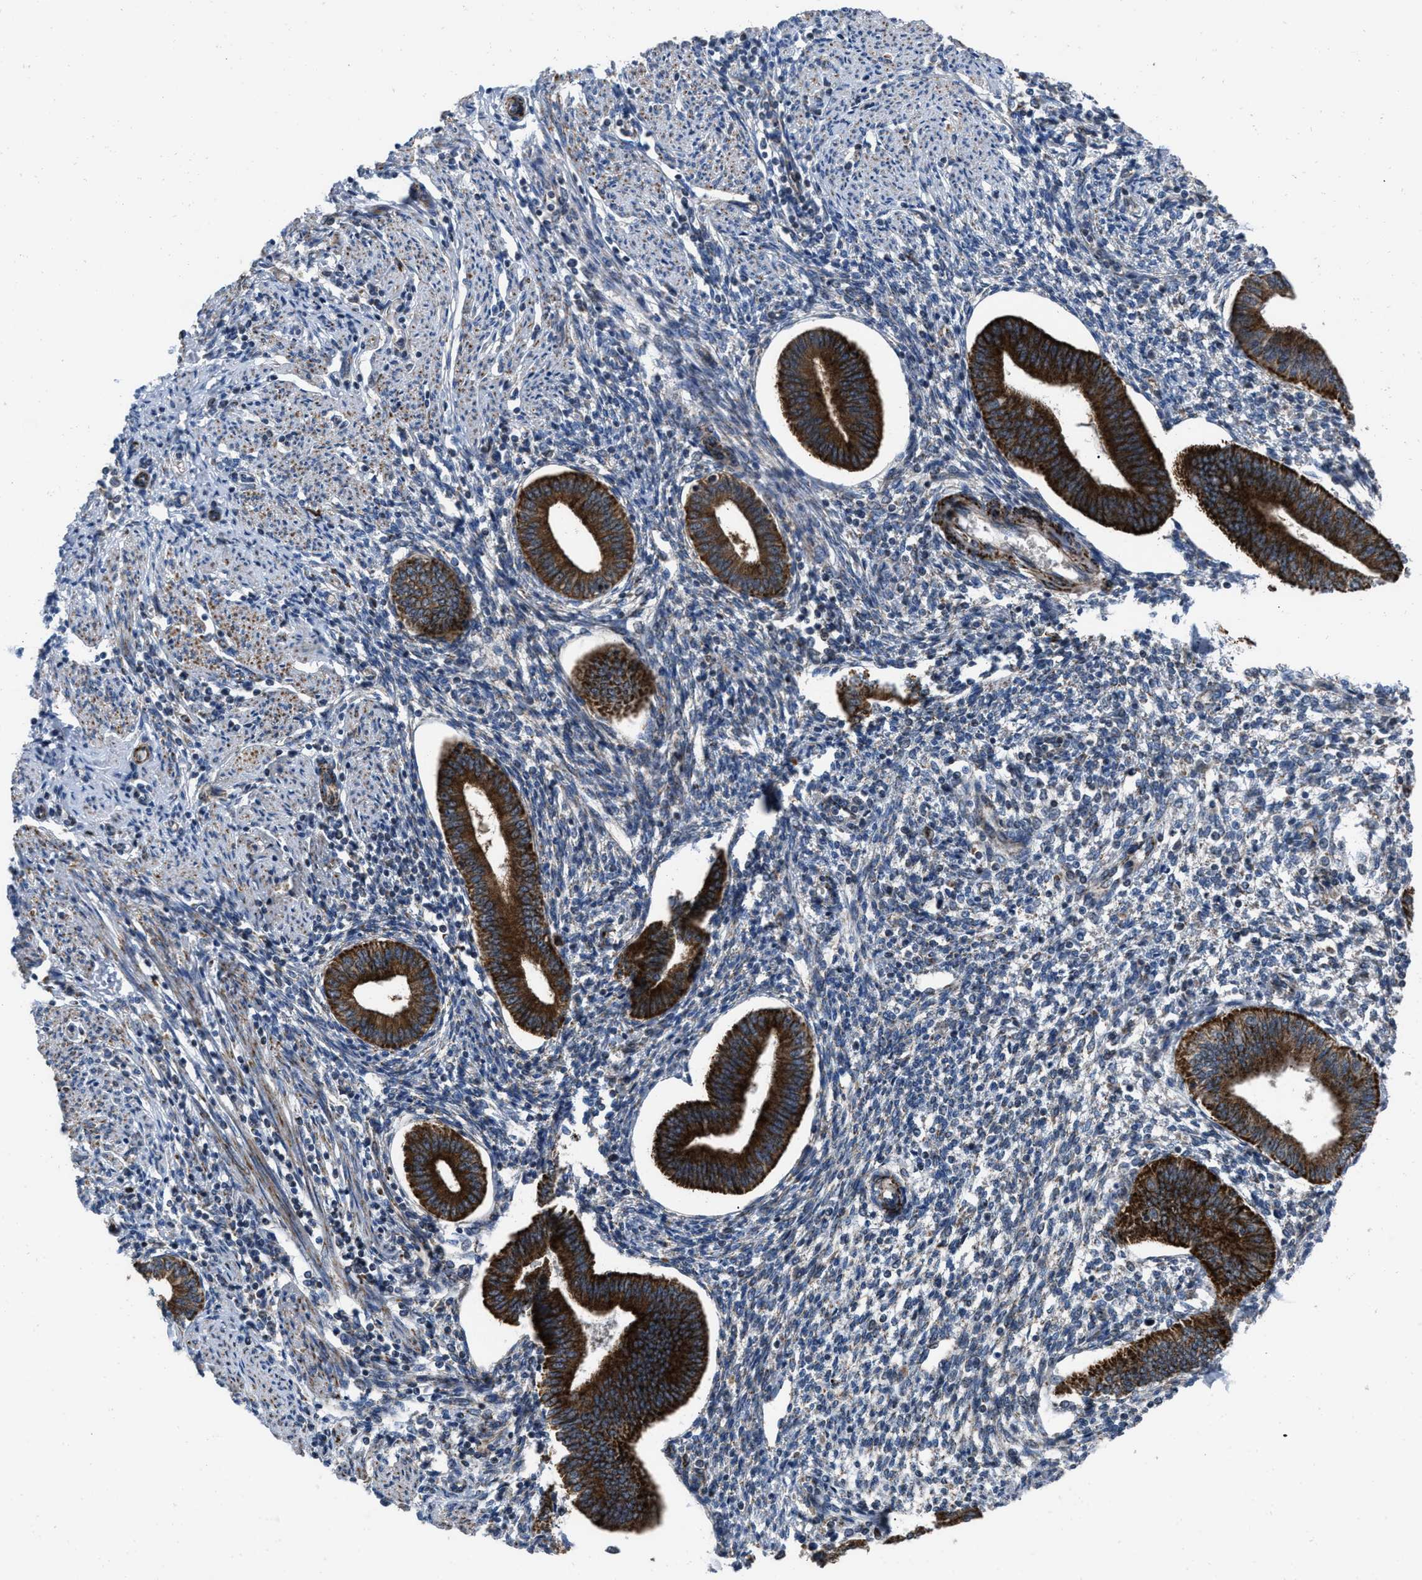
{"staining": {"intensity": "weak", "quantity": "<25%", "location": "cytoplasmic/membranous"}, "tissue": "endometrium", "cell_type": "Cells in endometrial stroma", "image_type": "normal", "snomed": [{"axis": "morphology", "description": "Normal tissue, NOS"}, {"axis": "topography", "description": "Endometrium"}], "caption": "IHC of normal human endometrium reveals no positivity in cells in endometrial stroma. Nuclei are stained in blue.", "gene": "AKAP1", "patient": {"sex": "female", "age": 50}}